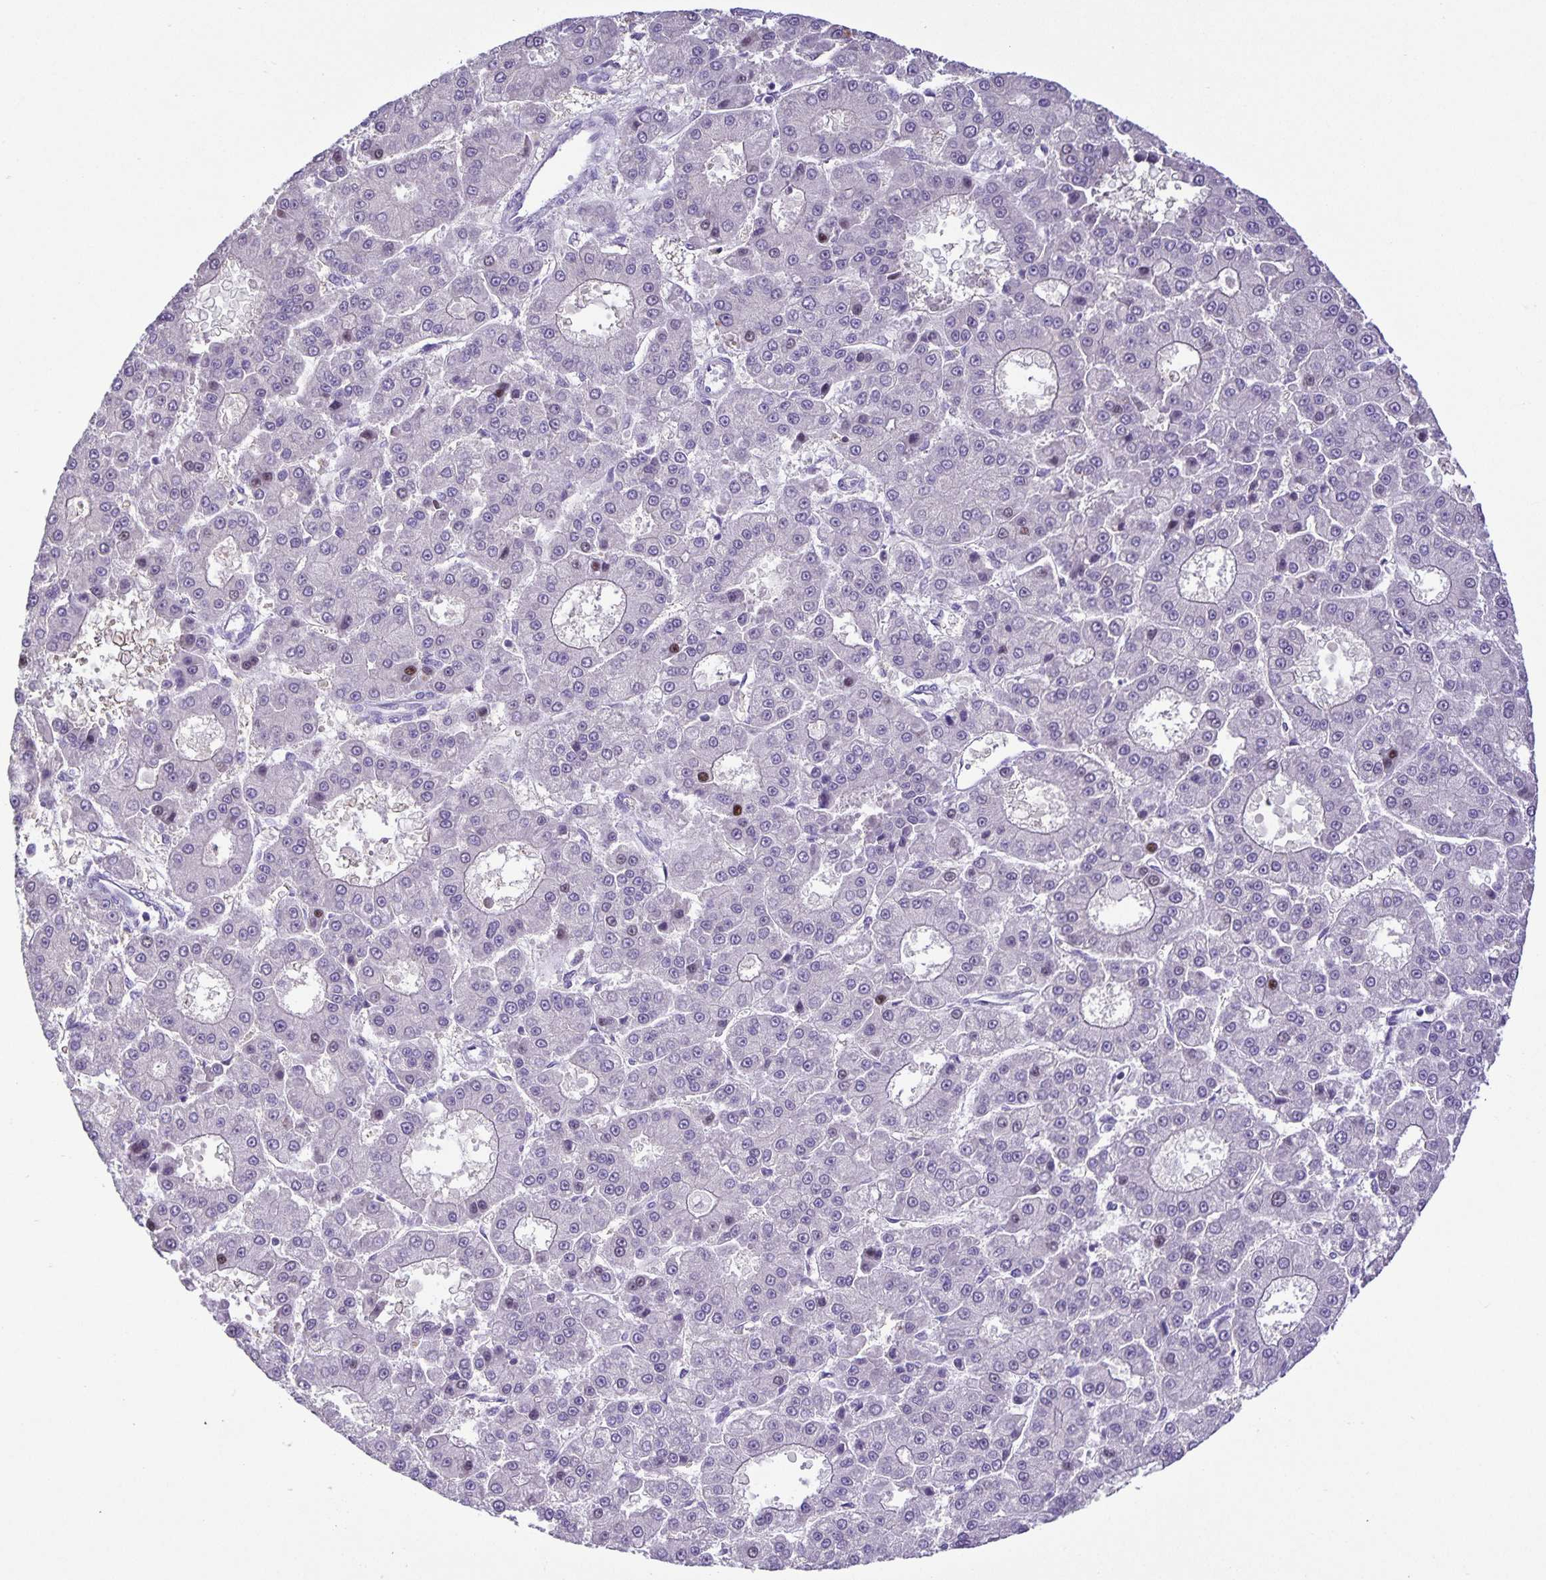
{"staining": {"intensity": "weak", "quantity": "<25%", "location": "nuclear"}, "tissue": "liver cancer", "cell_type": "Tumor cells", "image_type": "cancer", "snomed": [{"axis": "morphology", "description": "Carcinoma, Hepatocellular, NOS"}, {"axis": "topography", "description": "Liver"}], "caption": "Liver hepatocellular carcinoma stained for a protein using IHC displays no expression tumor cells.", "gene": "ONECUT2", "patient": {"sex": "male", "age": 70}}